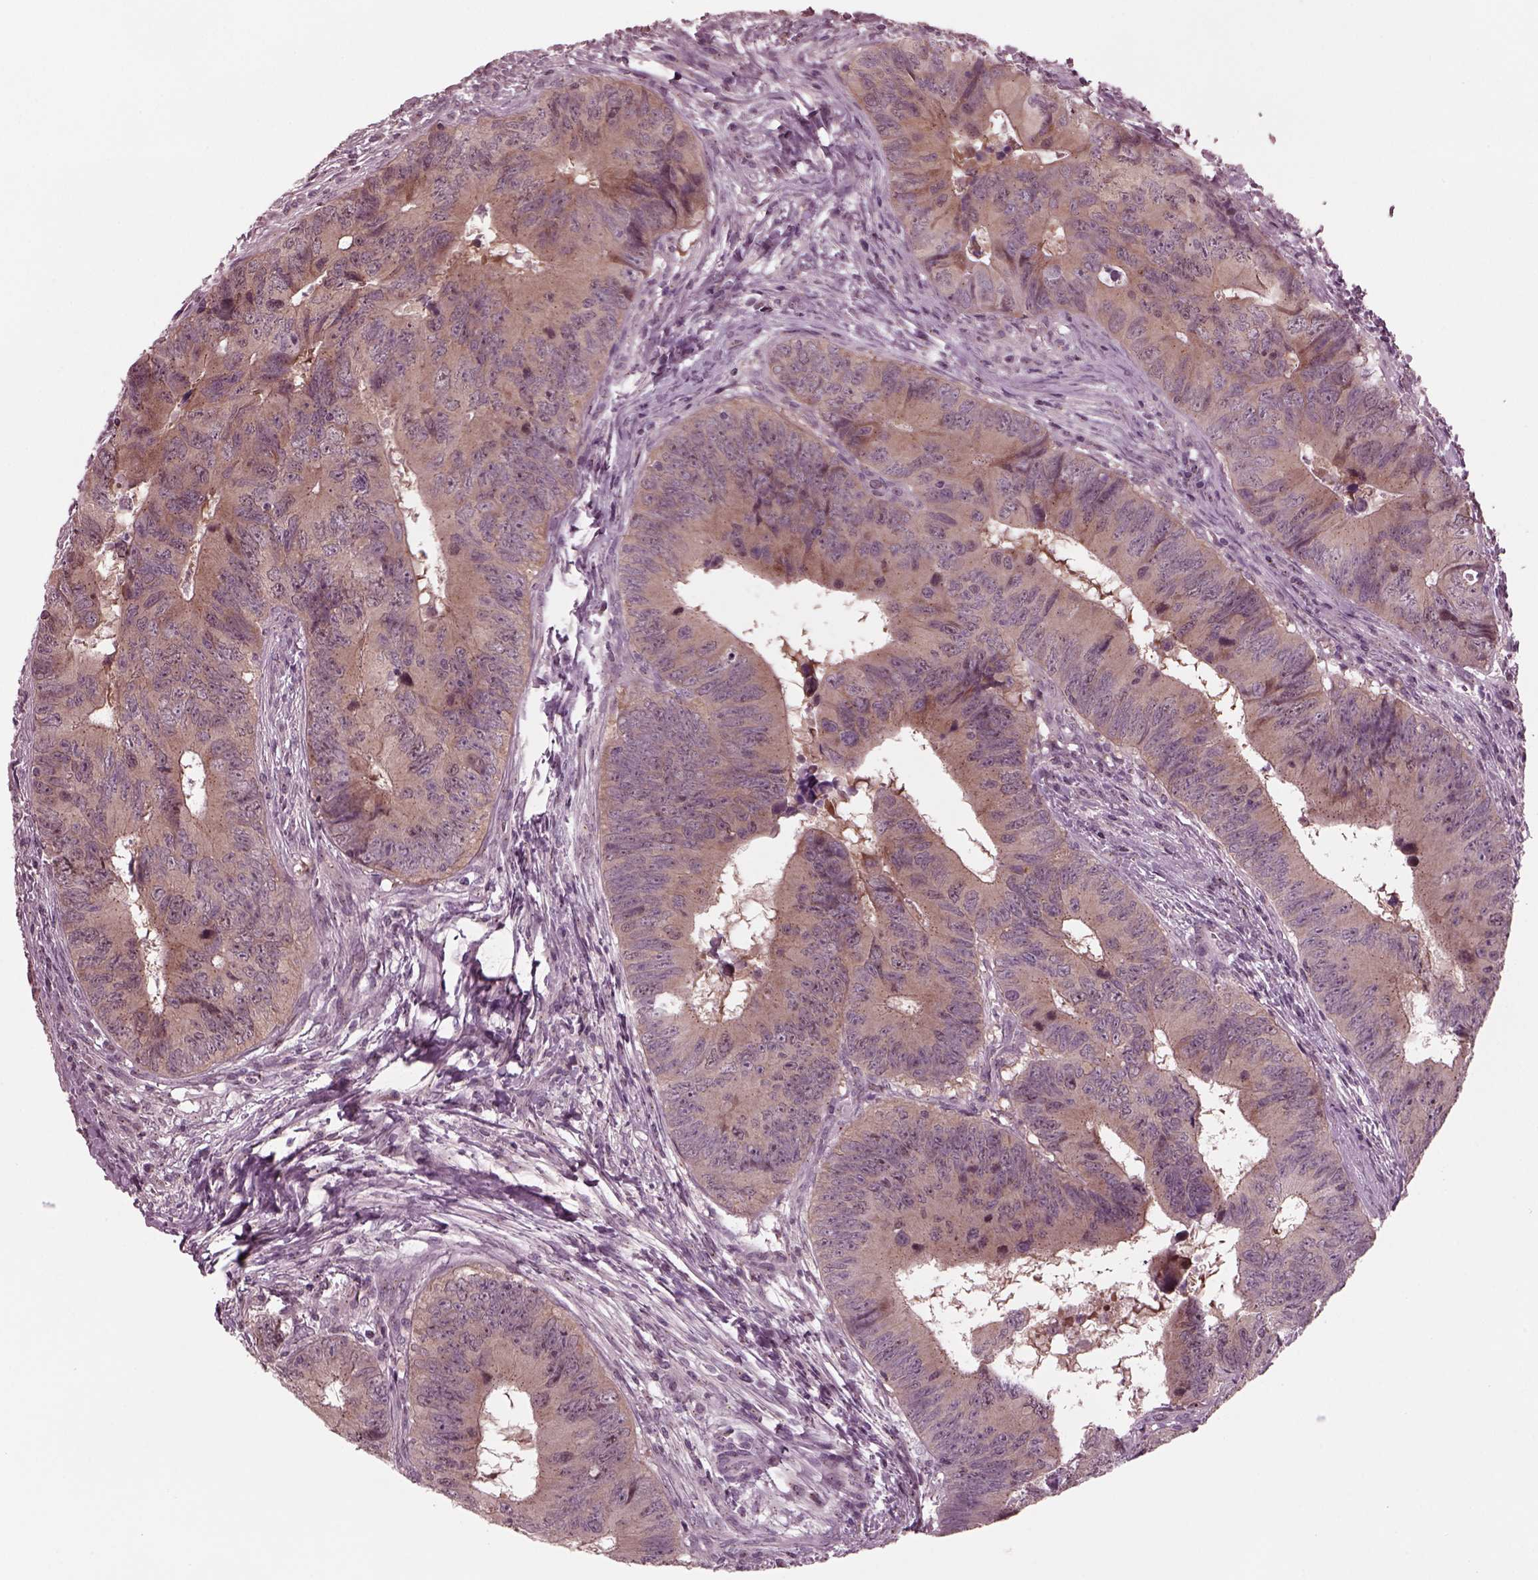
{"staining": {"intensity": "weak", "quantity": ">75%", "location": "cytoplasmic/membranous"}, "tissue": "colorectal cancer", "cell_type": "Tumor cells", "image_type": "cancer", "snomed": [{"axis": "morphology", "description": "Adenocarcinoma, NOS"}, {"axis": "topography", "description": "Colon"}], "caption": "An image of human adenocarcinoma (colorectal) stained for a protein displays weak cytoplasmic/membranous brown staining in tumor cells.", "gene": "SAXO1", "patient": {"sex": "female", "age": 82}}